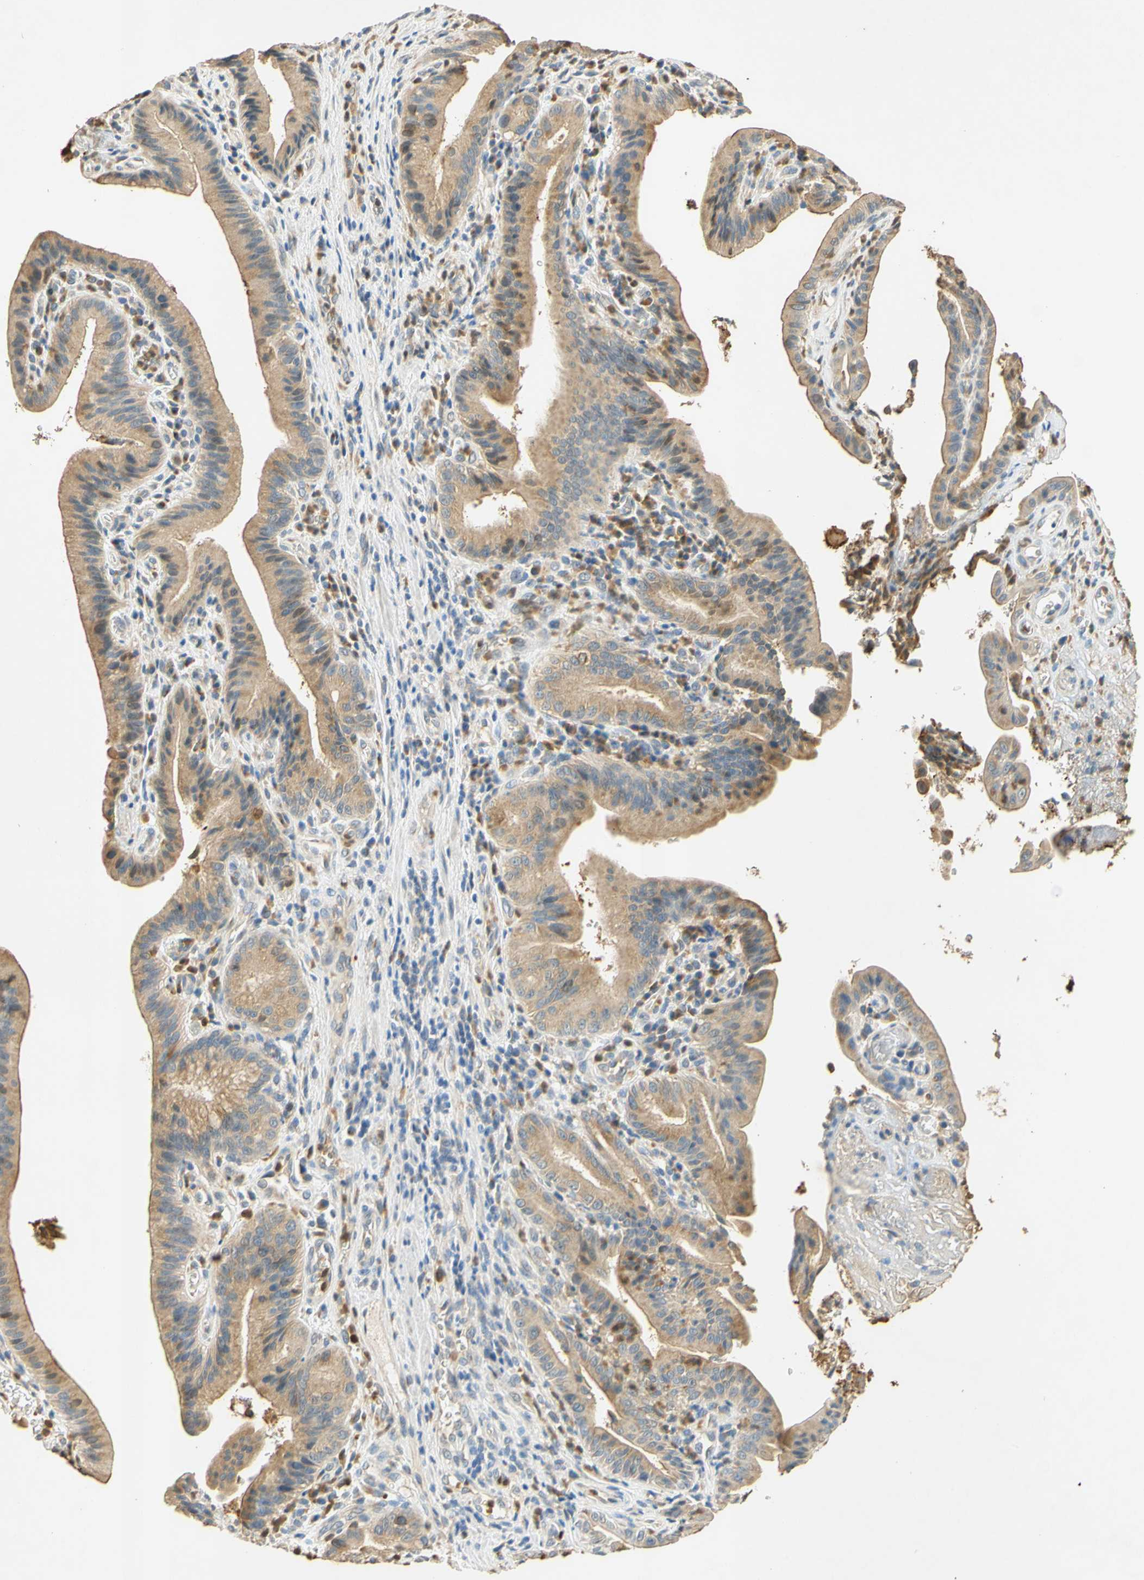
{"staining": {"intensity": "moderate", "quantity": ">75%", "location": "cytoplasmic/membranous"}, "tissue": "pancreatic cancer", "cell_type": "Tumor cells", "image_type": "cancer", "snomed": [{"axis": "morphology", "description": "Adenocarcinoma, NOS"}, {"axis": "topography", "description": "Pancreas"}], "caption": "This histopathology image shows immunohistochemistry (IHC) staining of pancreatic cancer, with medium moderate cytoplasmic/membranous staining in approximately >75% of tumor cells.", "gene": "ENTREP2", "patient": {"sex": "female", "age": 75}}